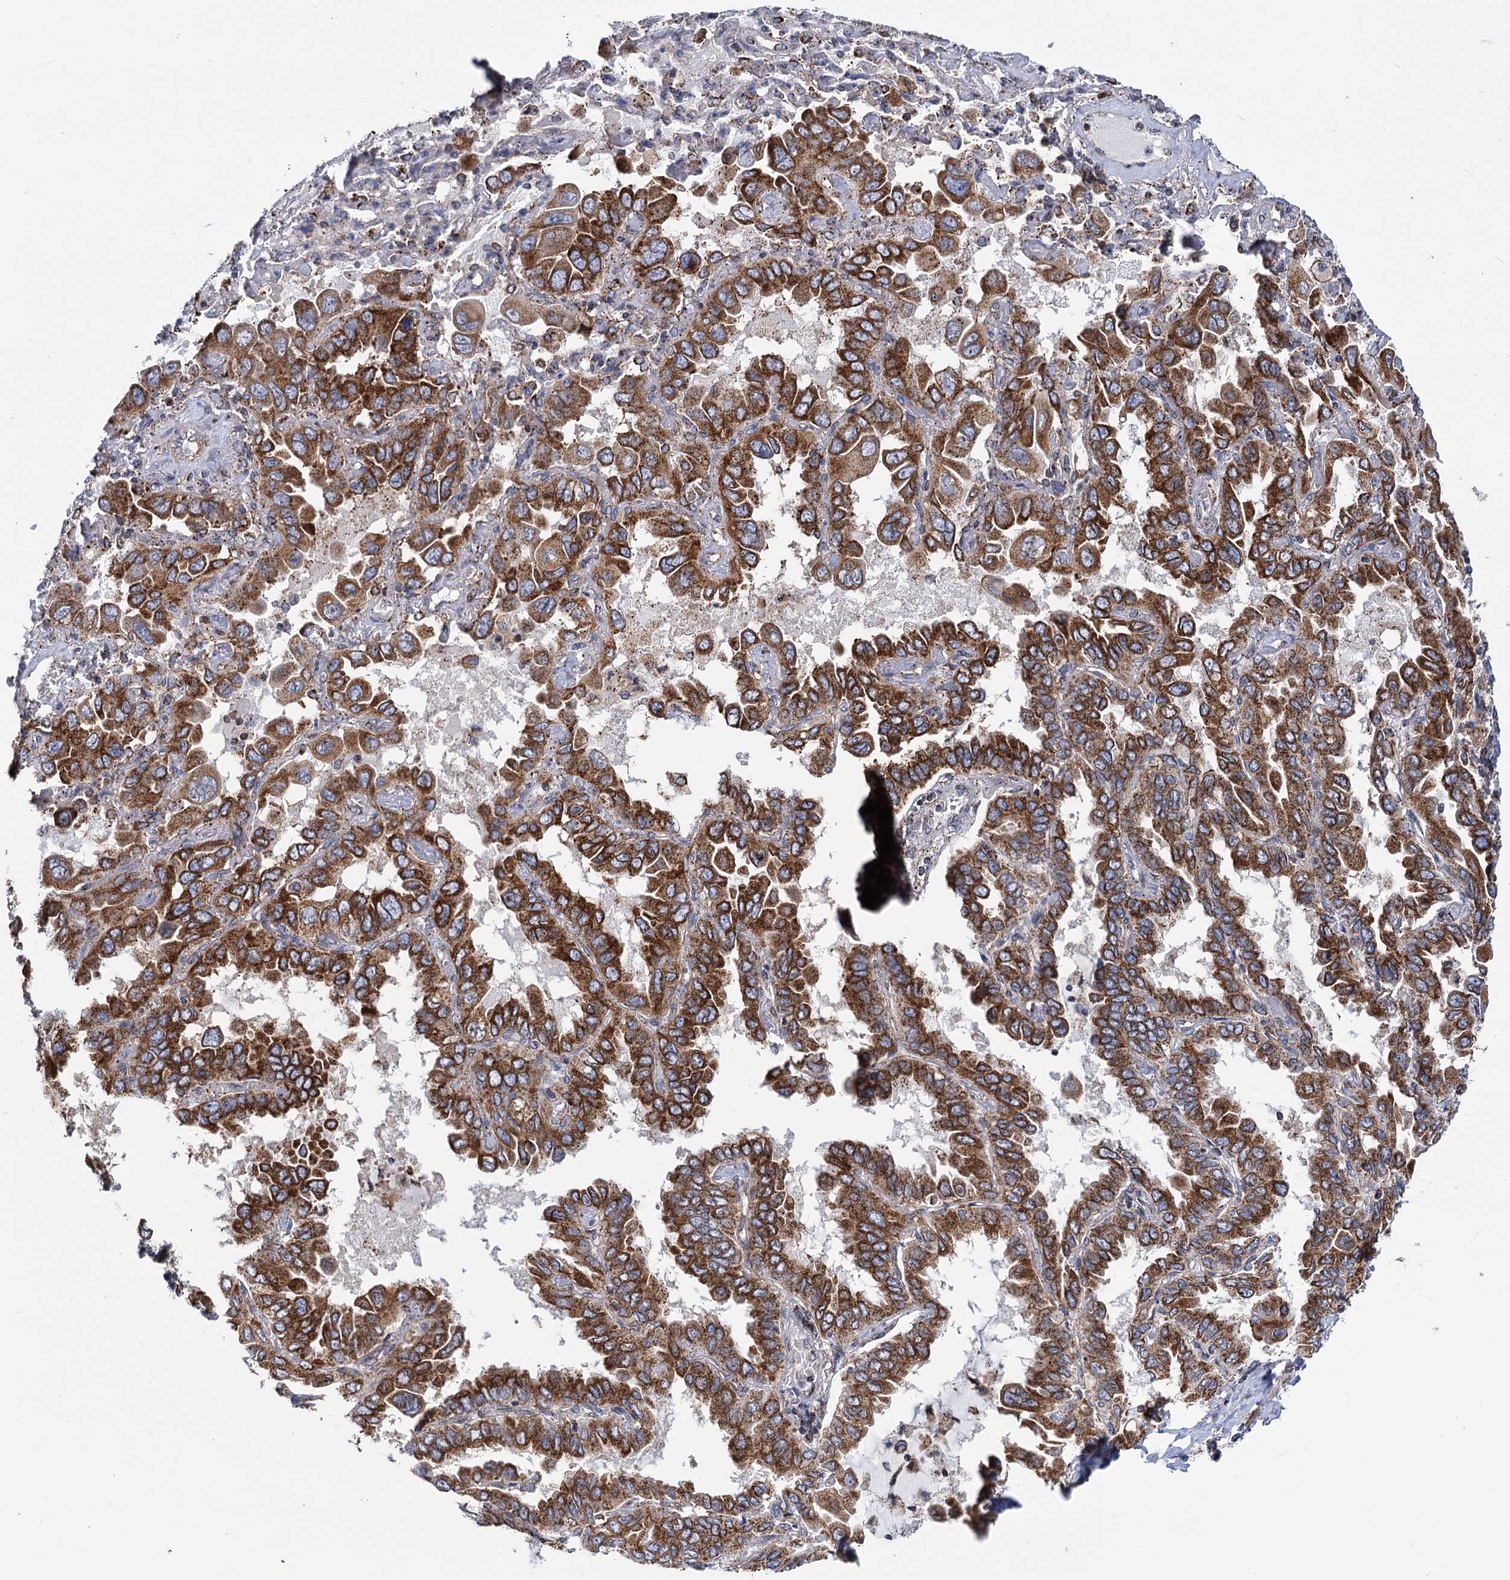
{"staining": {"intensity": "strong", "quantity": ">75%", "location": "cytoplasmic/membranous"}, "tissue": "lung cancer", "cell_type": "Tumor cells", "image_type": "cancer", "snomed": [{"axis": "morphology", "description": "Adenocarcinoma, NOS"}, {"axis": "topography", "description": "Lung"}], "caption": "A micrograph of adenocarcinoma (lung) stained for a protein exhibits strong cytoplasmic/membranous brown staining in tumor cells.", "gene": "SUPT20H", "patient": {"sex": "male", "age": 64}}